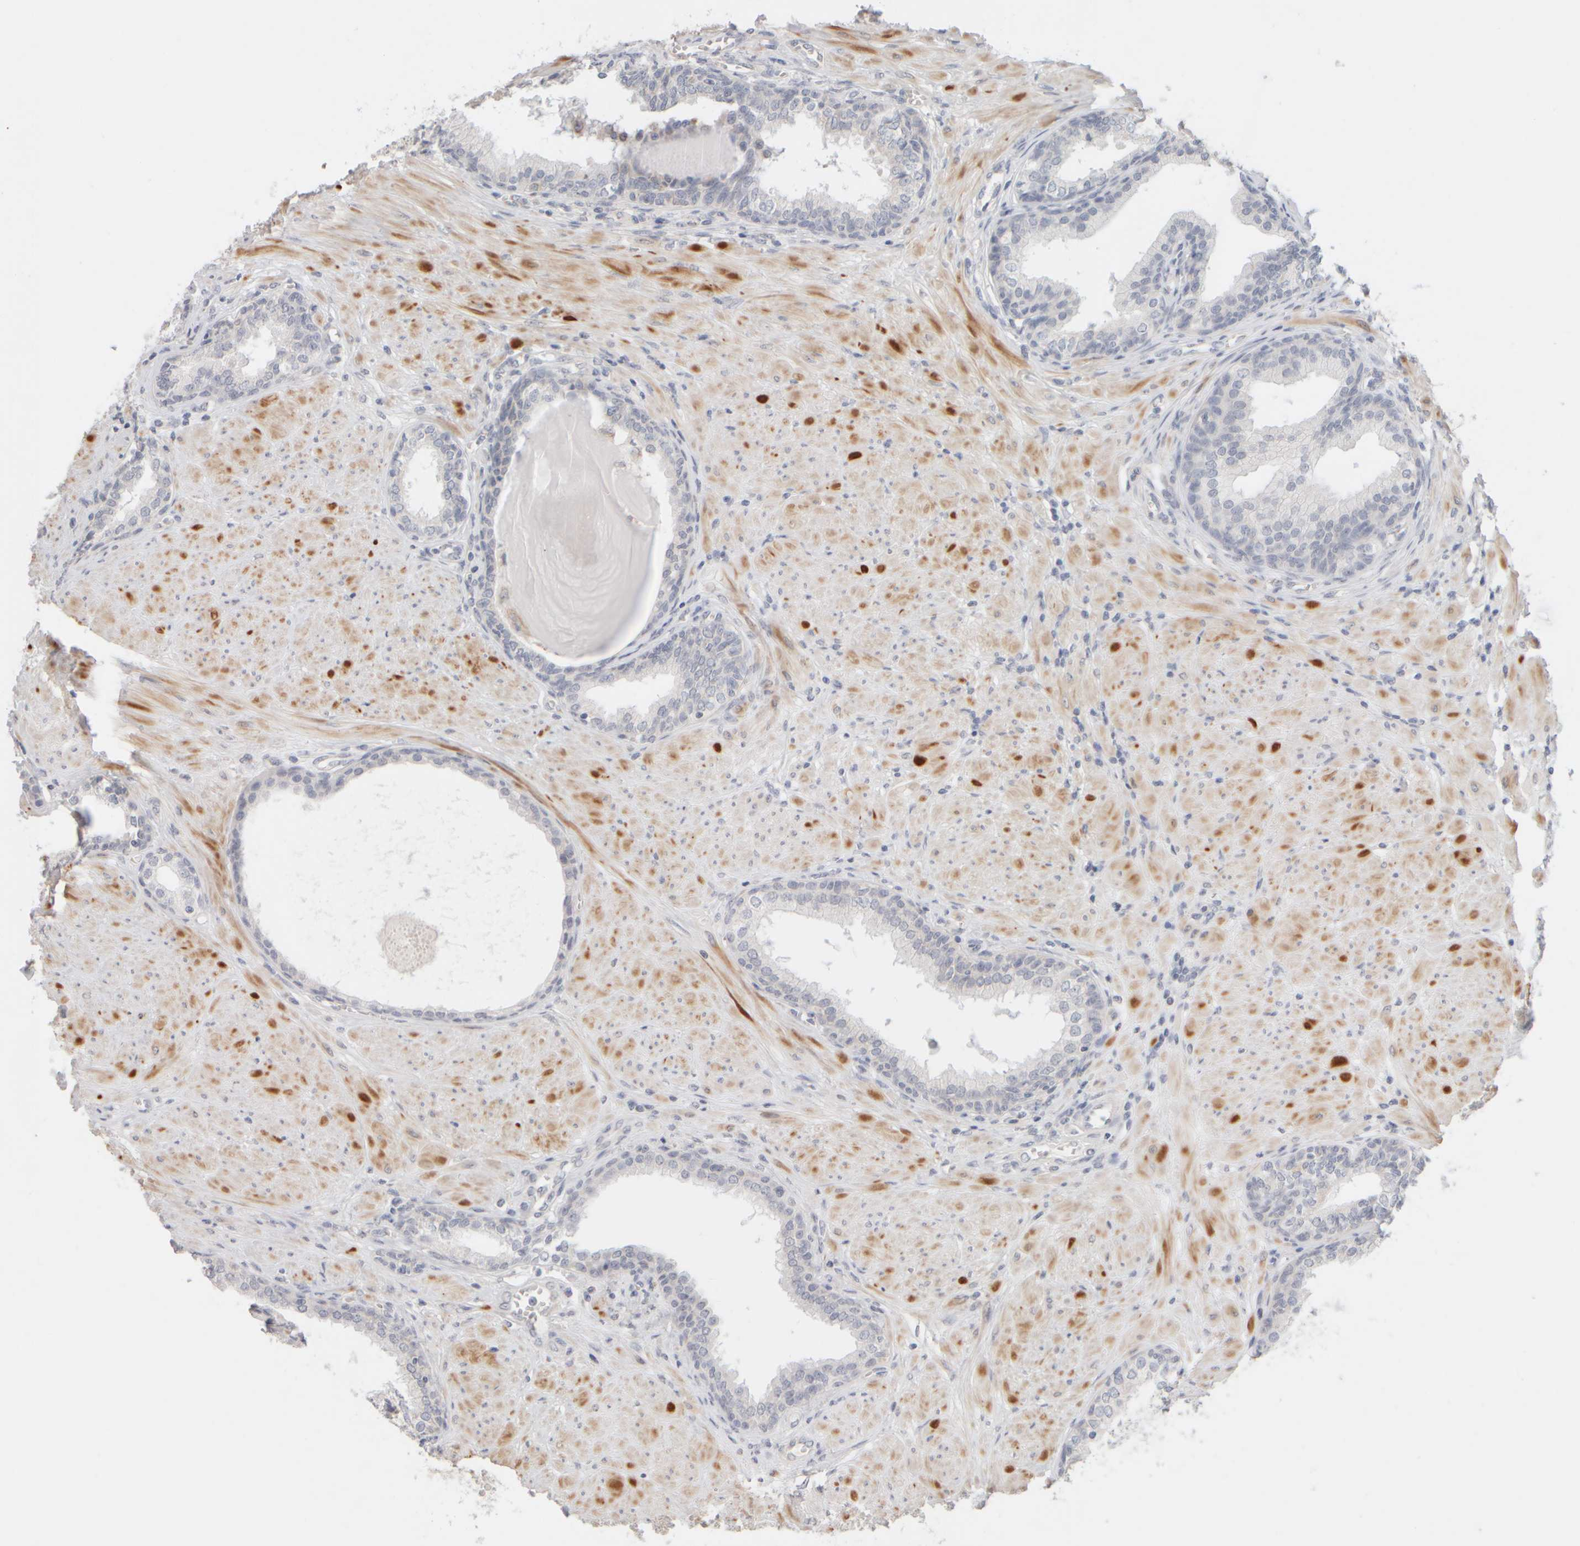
{"staining": {"intensity": "negative", "quantity": "none", "location": "none"}, "tissue": "prostate", "cell_type": "Glandular cells", "image_type": "normal", "snomed": [{"axis": "morphology", "description": "Normal tissue, NOS"}, {"axis": "topography", "description": "Prostate"}], "caption": "An IHC photomicrograph of normal prostate is shown. There is no staining in glandular cells of prostate.", "gene": "ZNF112", "patient": {"sex": "male", "age": 51}}